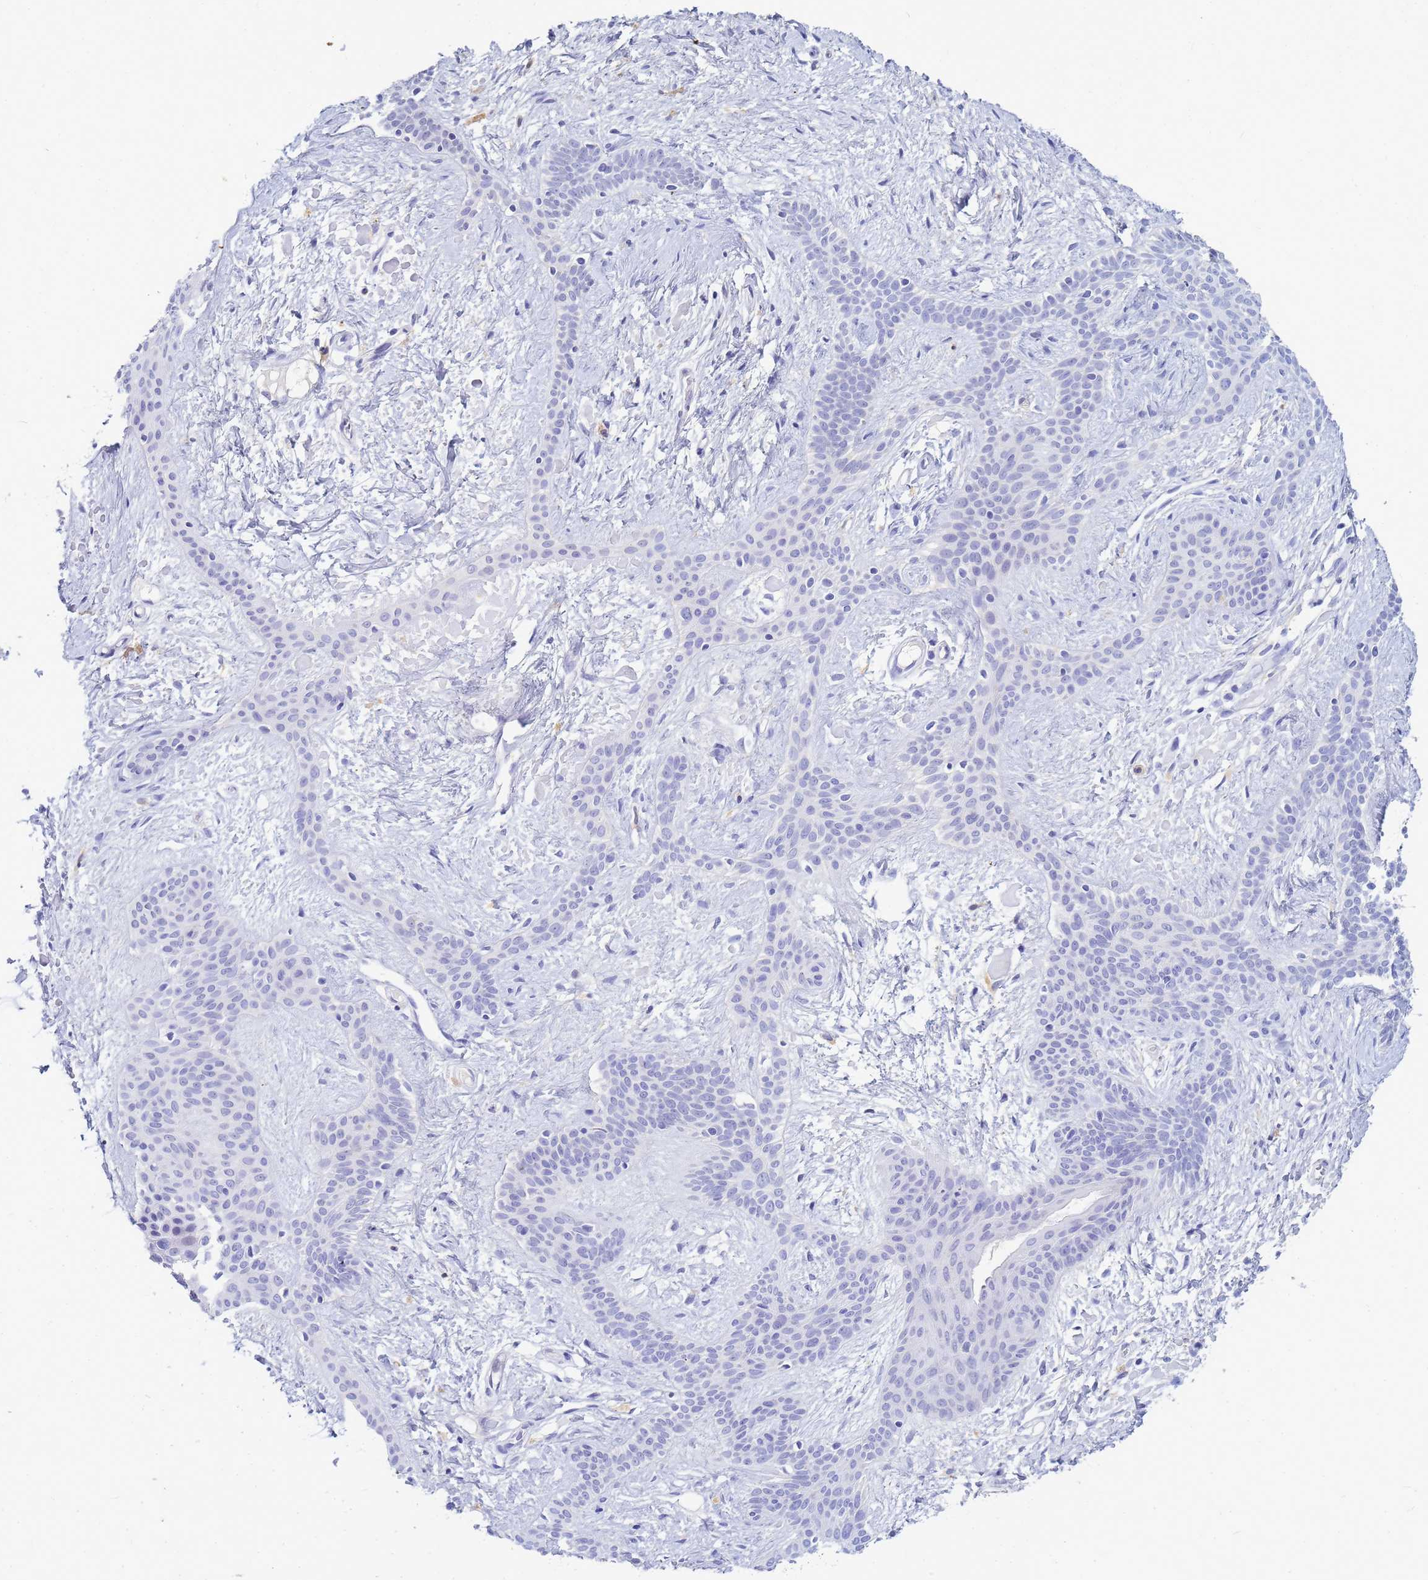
{"staining": {"intensity": "negative", "quantity": "none", "location": "none"}, "tissue": "skin cancer", "cell_type": "Tumor cells", "image_type": "cancer", "snomed": [{"axis": "morphology", "description": "Basal cell carcinoma"}, {"axis": "topography", "description": "Skin"}], "caption": "IHC of skin basal cell carcinoma shows no expression in tumor cells.", "gene": "B3GNT8", "patient": {"sex": "male", "age": 78}}